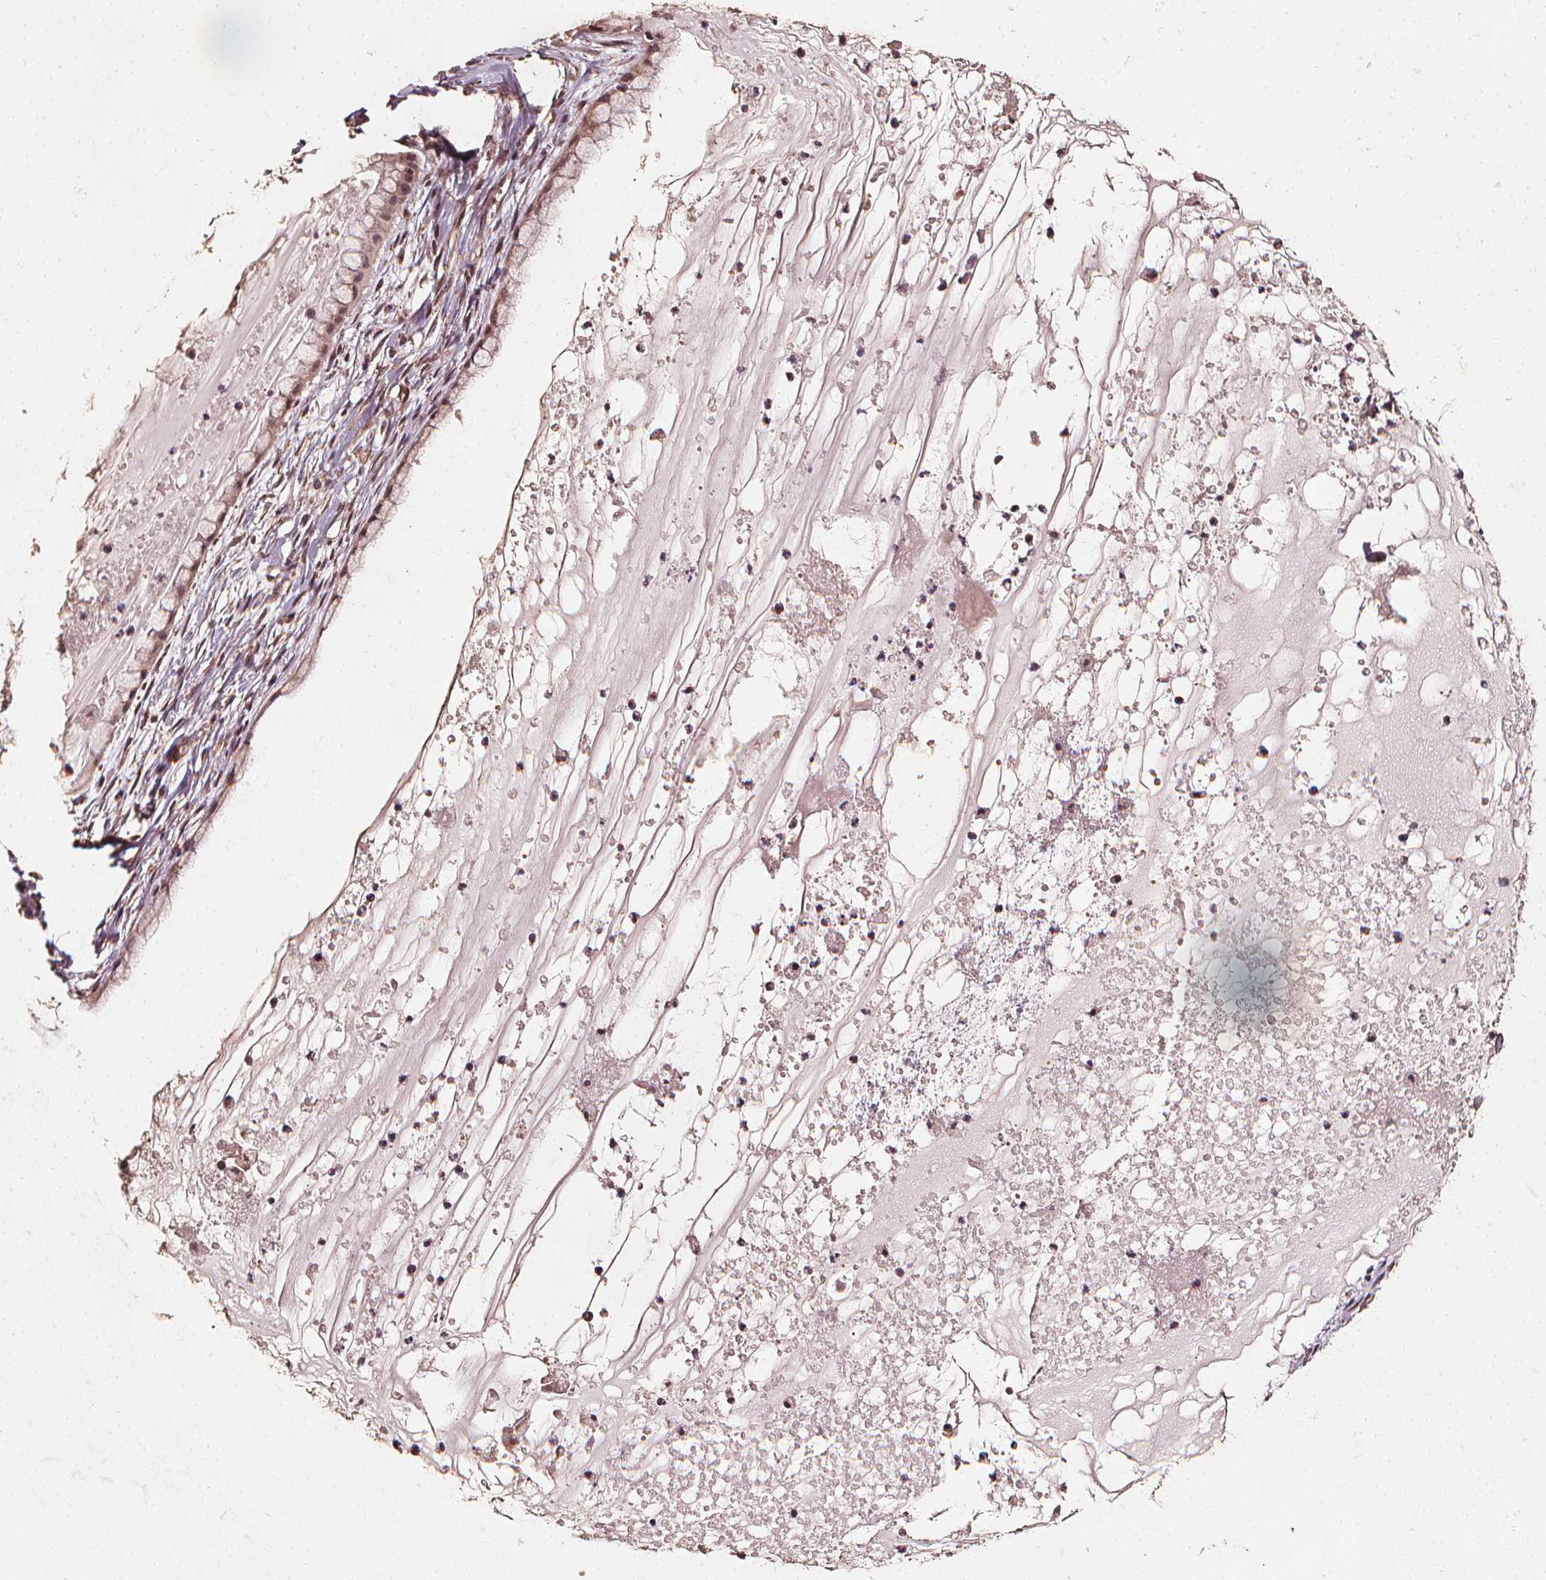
{"staining": {"intensity": "moderate", "quantity": ">75%", "location": "nuclear"}, "tissue": "ovarian cancer", "cell_type": "Tumor cells", "image_type": "cancer", "snomed": [{"axis": "morphology", "description": "Cystadenocarcinoma, mucinous, NOS"}, {"axis": "topography", "description": "Ovary"}], "caption": "Moderate nuclear staining for a protein is appreciated in approximately >75% of tumor cells of ovarian cancer (mucinous cystadenocarcinoma) using IHC.", "gene": "EXOSC9", "patient": {"sex": "female", "age": 41}}